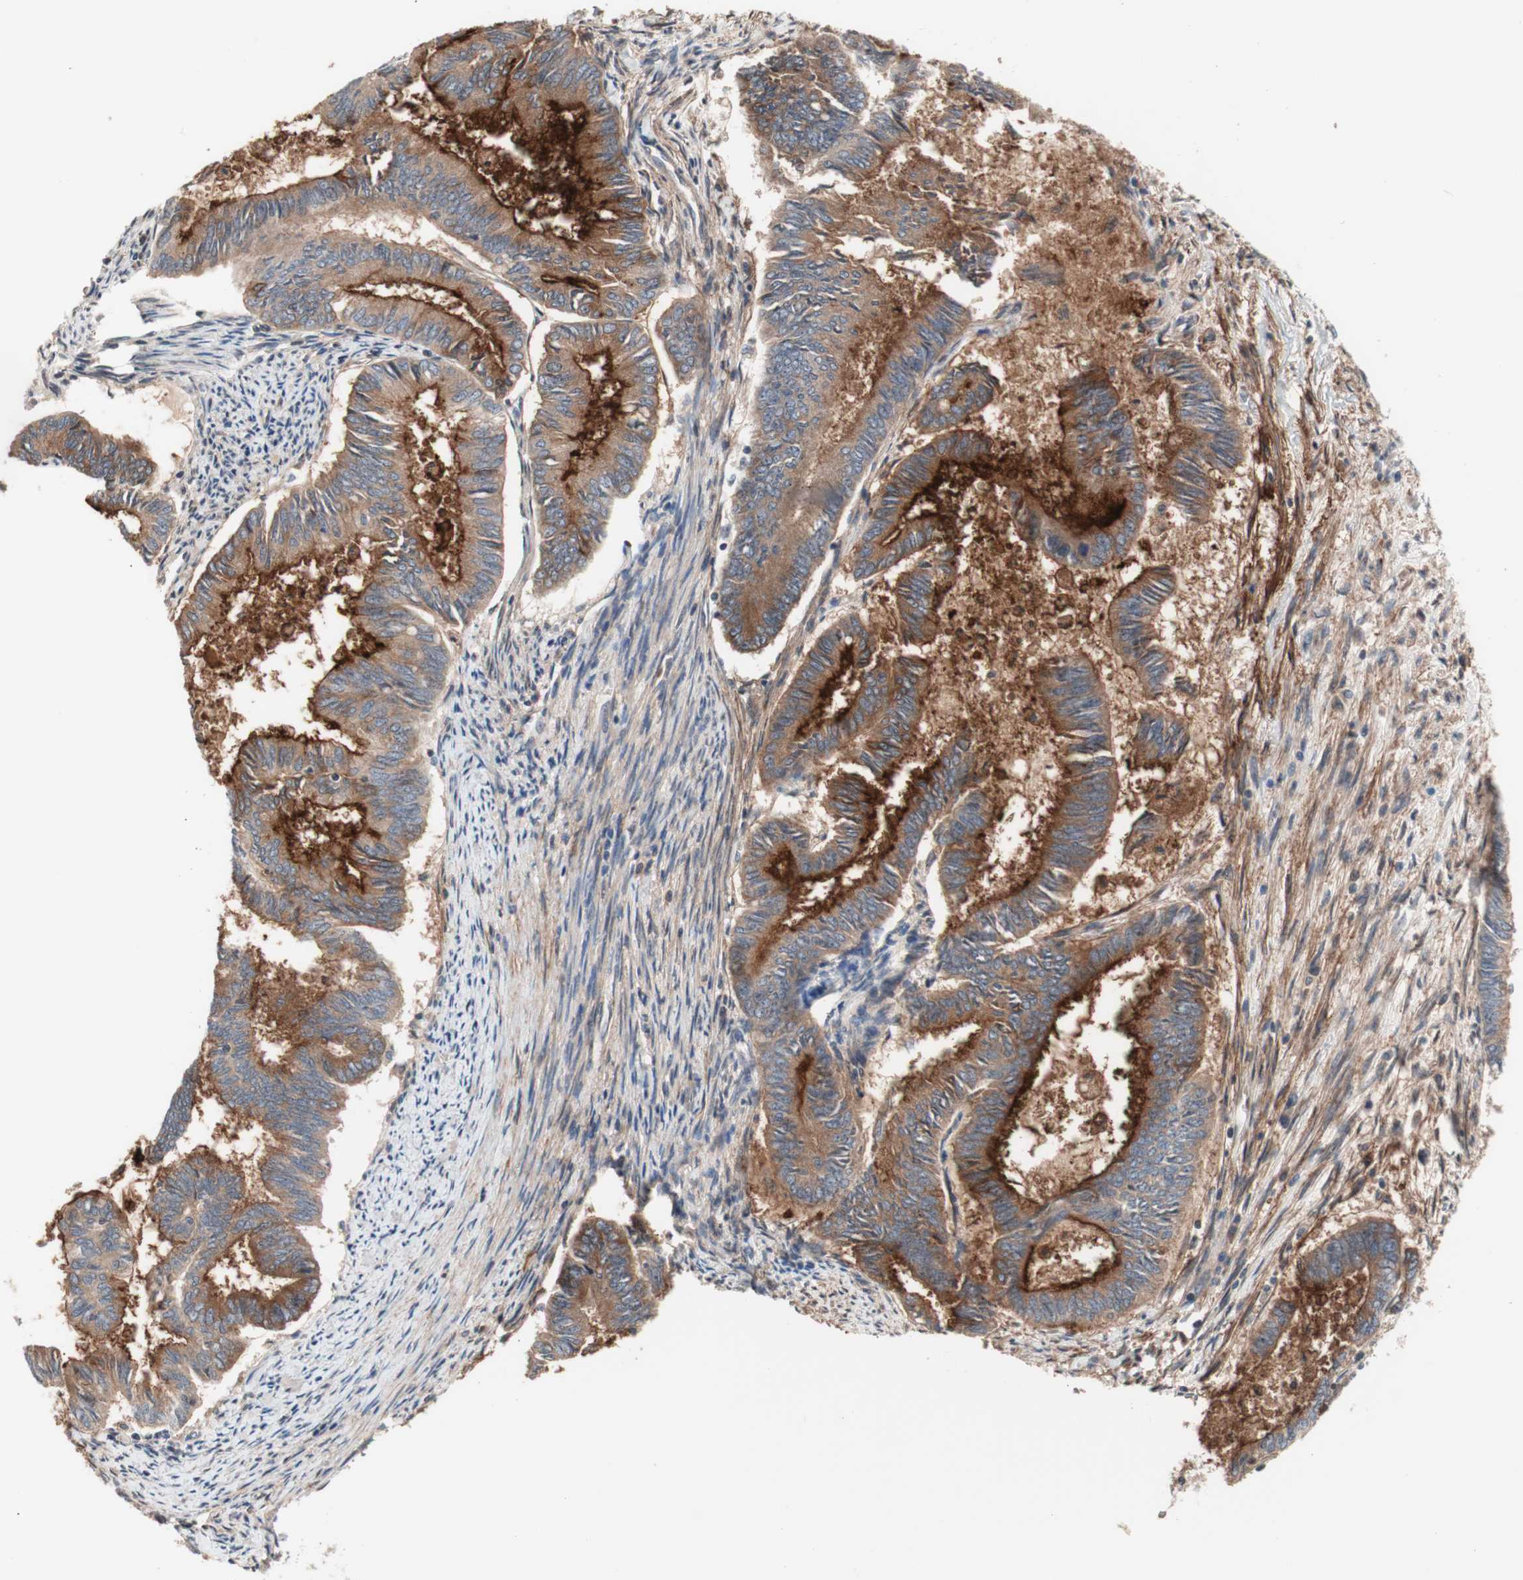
{"staining": {"intensity": "strong", "quantity": "25%-75%", "location": "cytoplasmic/membranous"}, "tissue": "endometrial cancer", "cell_type": "Tumor cells", "image_type": "cancer", "snomed": [{"axis": "morphology", "description": "Adenocarcinoma, NOS"}, {"axis": "topography", "description": "Endometrium"}], "caption": "Endometrial cancer stained with a brown dye displays strong cytoplasmic/membranous positive expression in about 25%-75% of tumor cells.", "gene": "CD55", "patient": {"sex": "female", "age": 86}}